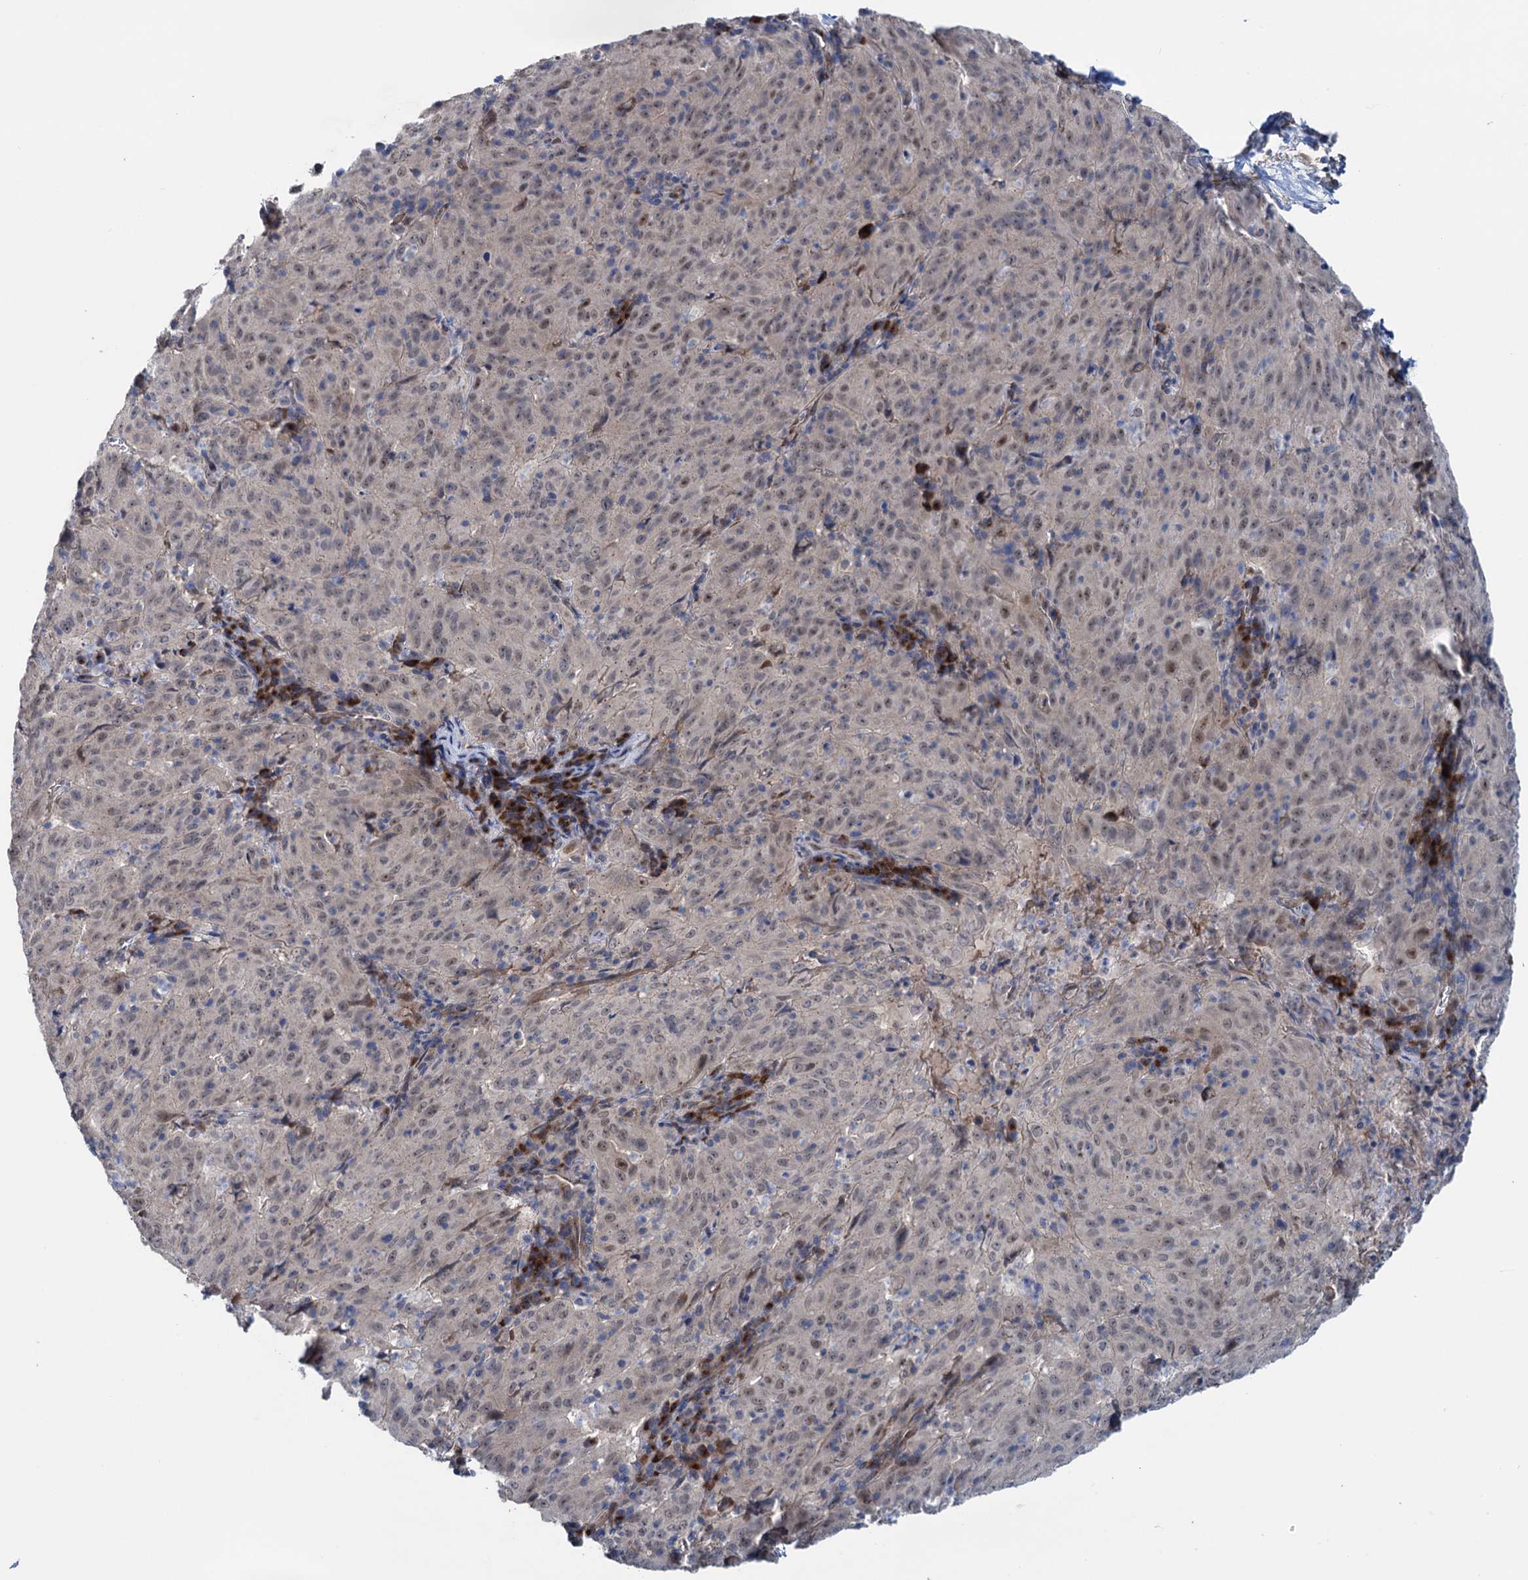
{"staining": {"intensity": "weak", "quantity": ">75%", "location": "nuclear"}, "tissue": "pancreatic cancer", "cell_type": "Tumor cells", "image_type": "cancer", "snomed": [{"axis": "morphology", "description": "Adenocarcinoma, NOS"}, {"axis": "topography", "description": "Pancreas"}], "caption": "A brown stain highlights weak nuclear staining of a protein in pancreatic adenocarcinoma tumor cells.", "gene": "EYA4", "patient": {"sex": "male", "age": 63}}